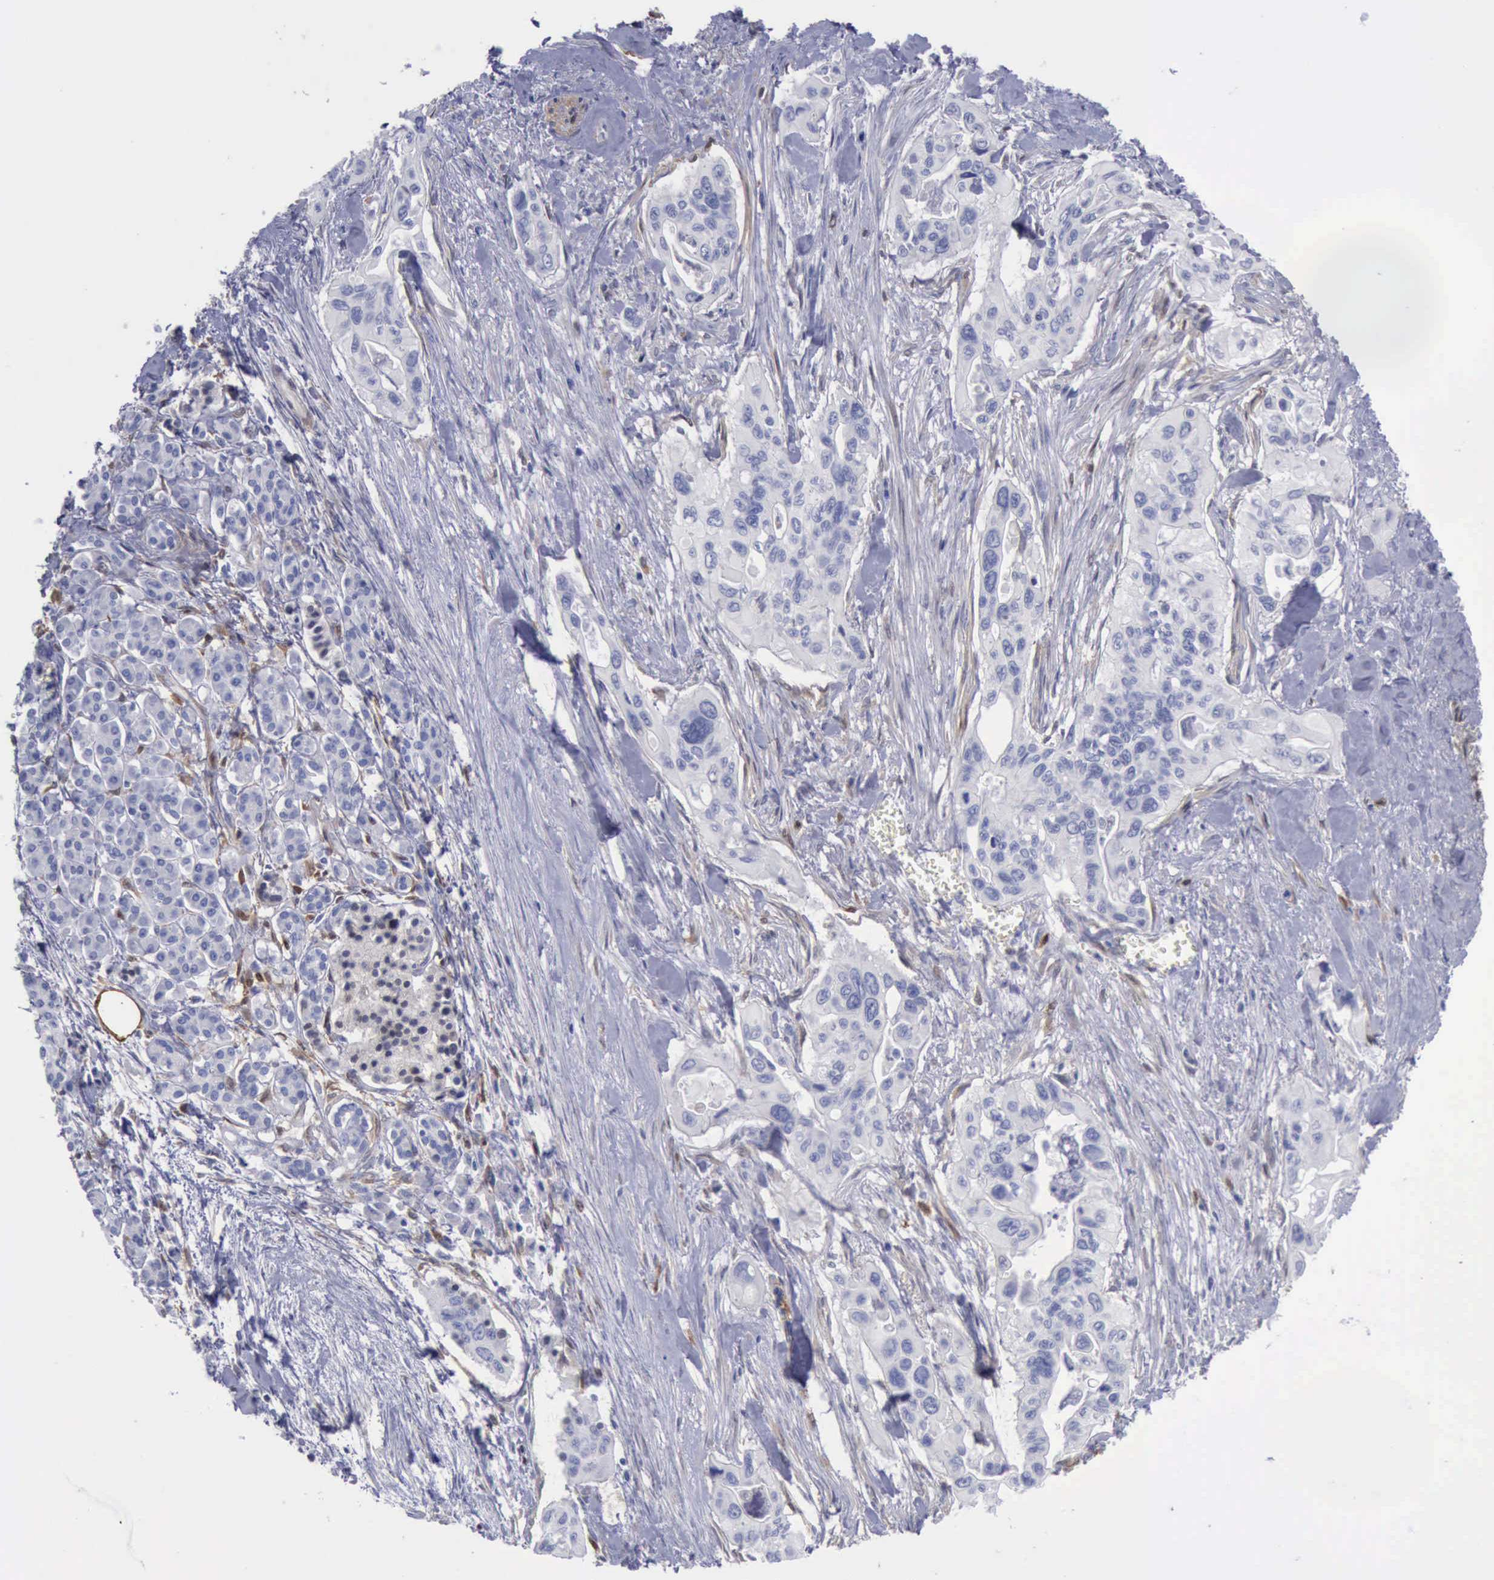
{"staining": {"intensity": "negative", "quantity": "none", "location": "none"}, "tissue": "pancreatic cancer", "cell_type": "Tumor cells", "image_type": "cancer", "snomed": [{"axis": "morphology", "description": "Adenocarcinoma, NOS"}, {"axis": "topography", "description": "Pancreas"}], "caption": "Immunohistochemistry (IHC) of pancreatic cancer displays no expression in tumor cells.", "gene": "FHL1", "patient": {"sex": "male", "age": 77}}